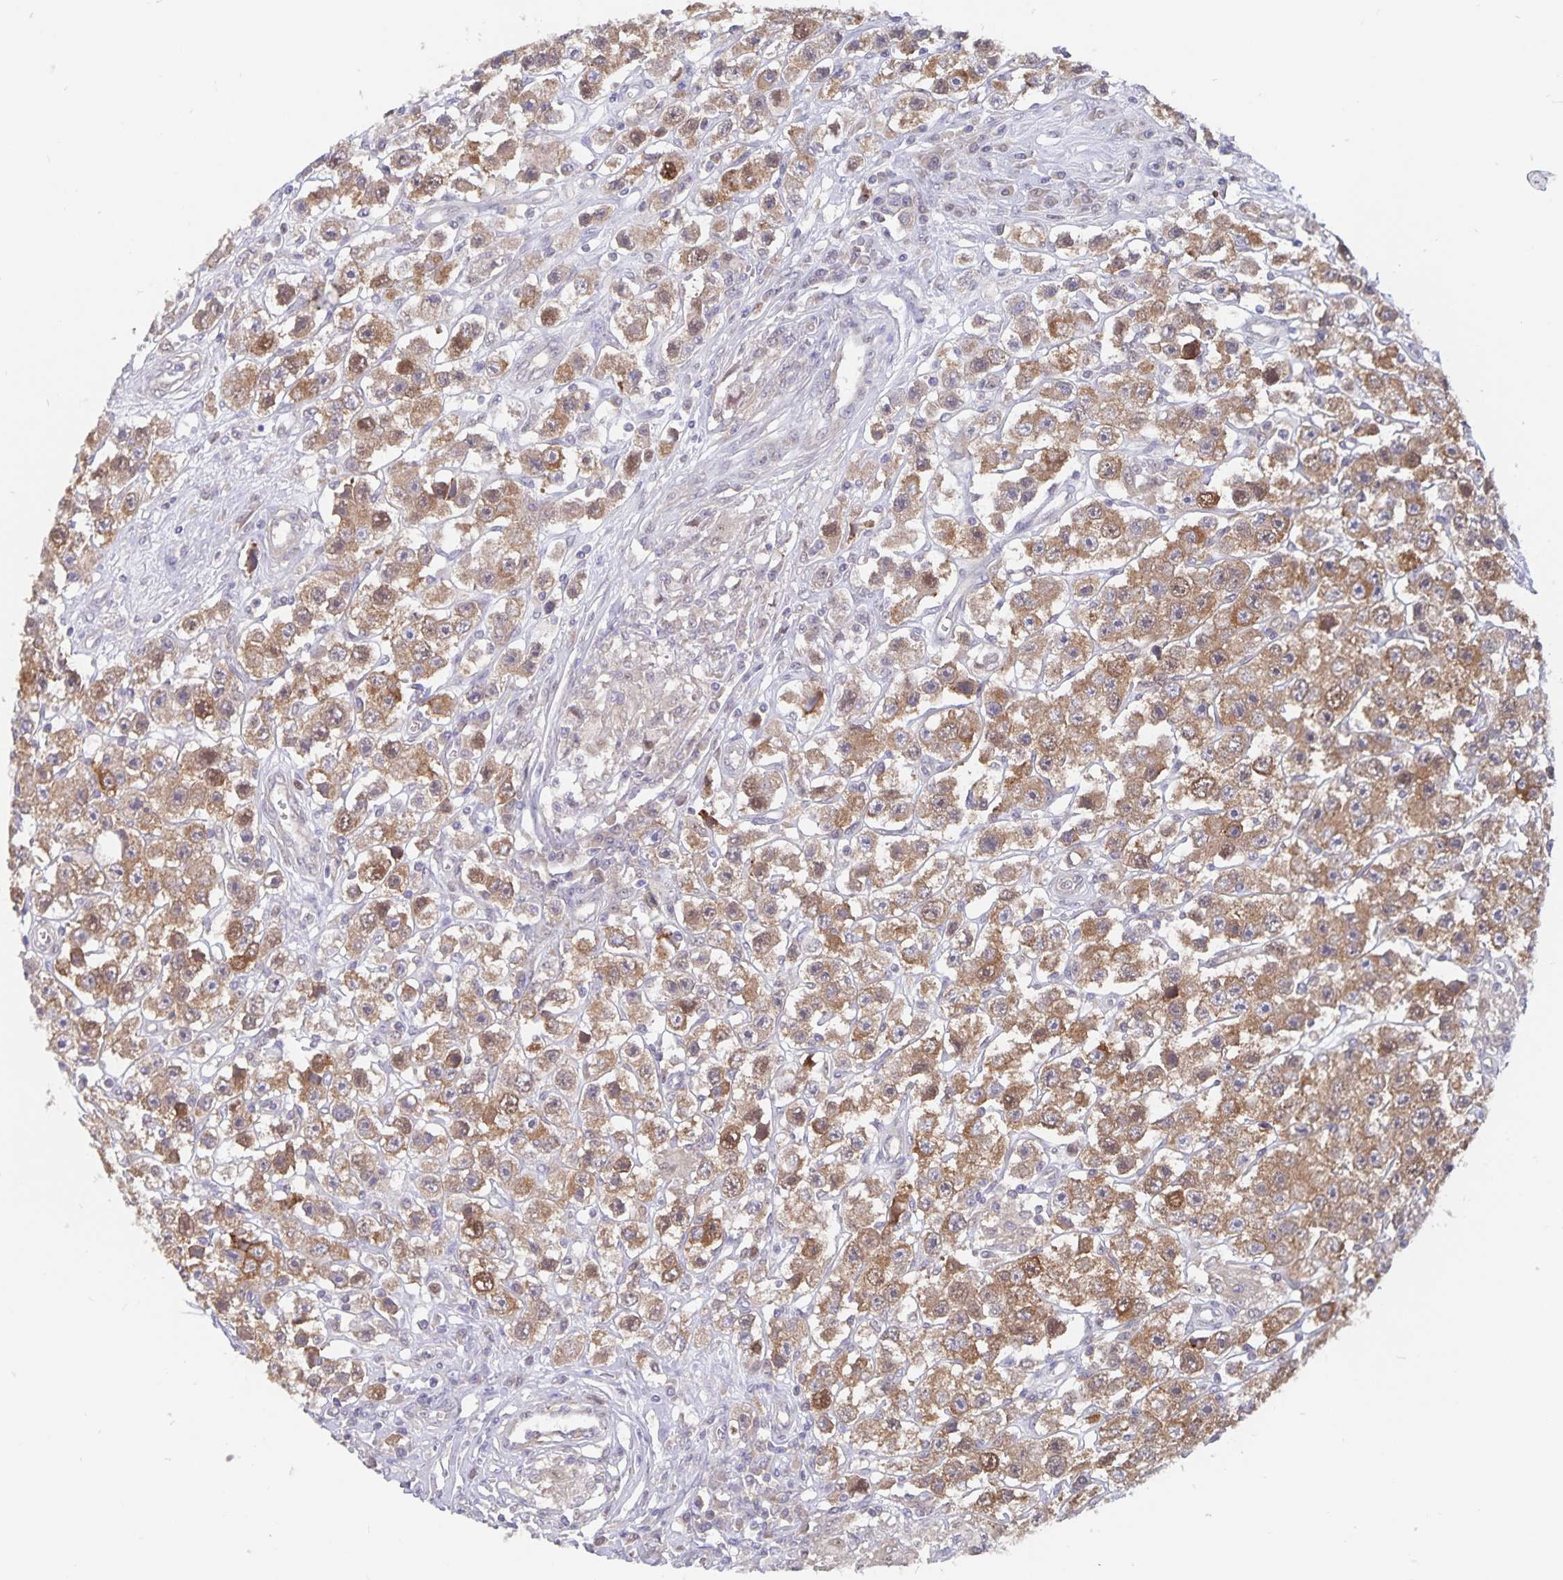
{"staining": {"intensity": "moderate", "quantity": ">75%", "location": "cytoplasmic/membranous"}, "tissue": "testis cancer", "cell_type": "Tumor cells", "image_type": "cancer", "snomed": [{"axis": "morphology", "description": "Seminoma, NOS"}, {"axis": "topography", "description": "Testis"}], "caption": "IHC image of neoplastic tissue: human testis cancer (seminoma) stained using immunohistochemistry shows medium levels of moderate protein expression localized specifically in the cytoplasmic/membranous of tumor cells, appearing as a cytoplasmic/membranous brown color.", "gene": "BAG6", "patient": {"sex": "male", "age": 45}}